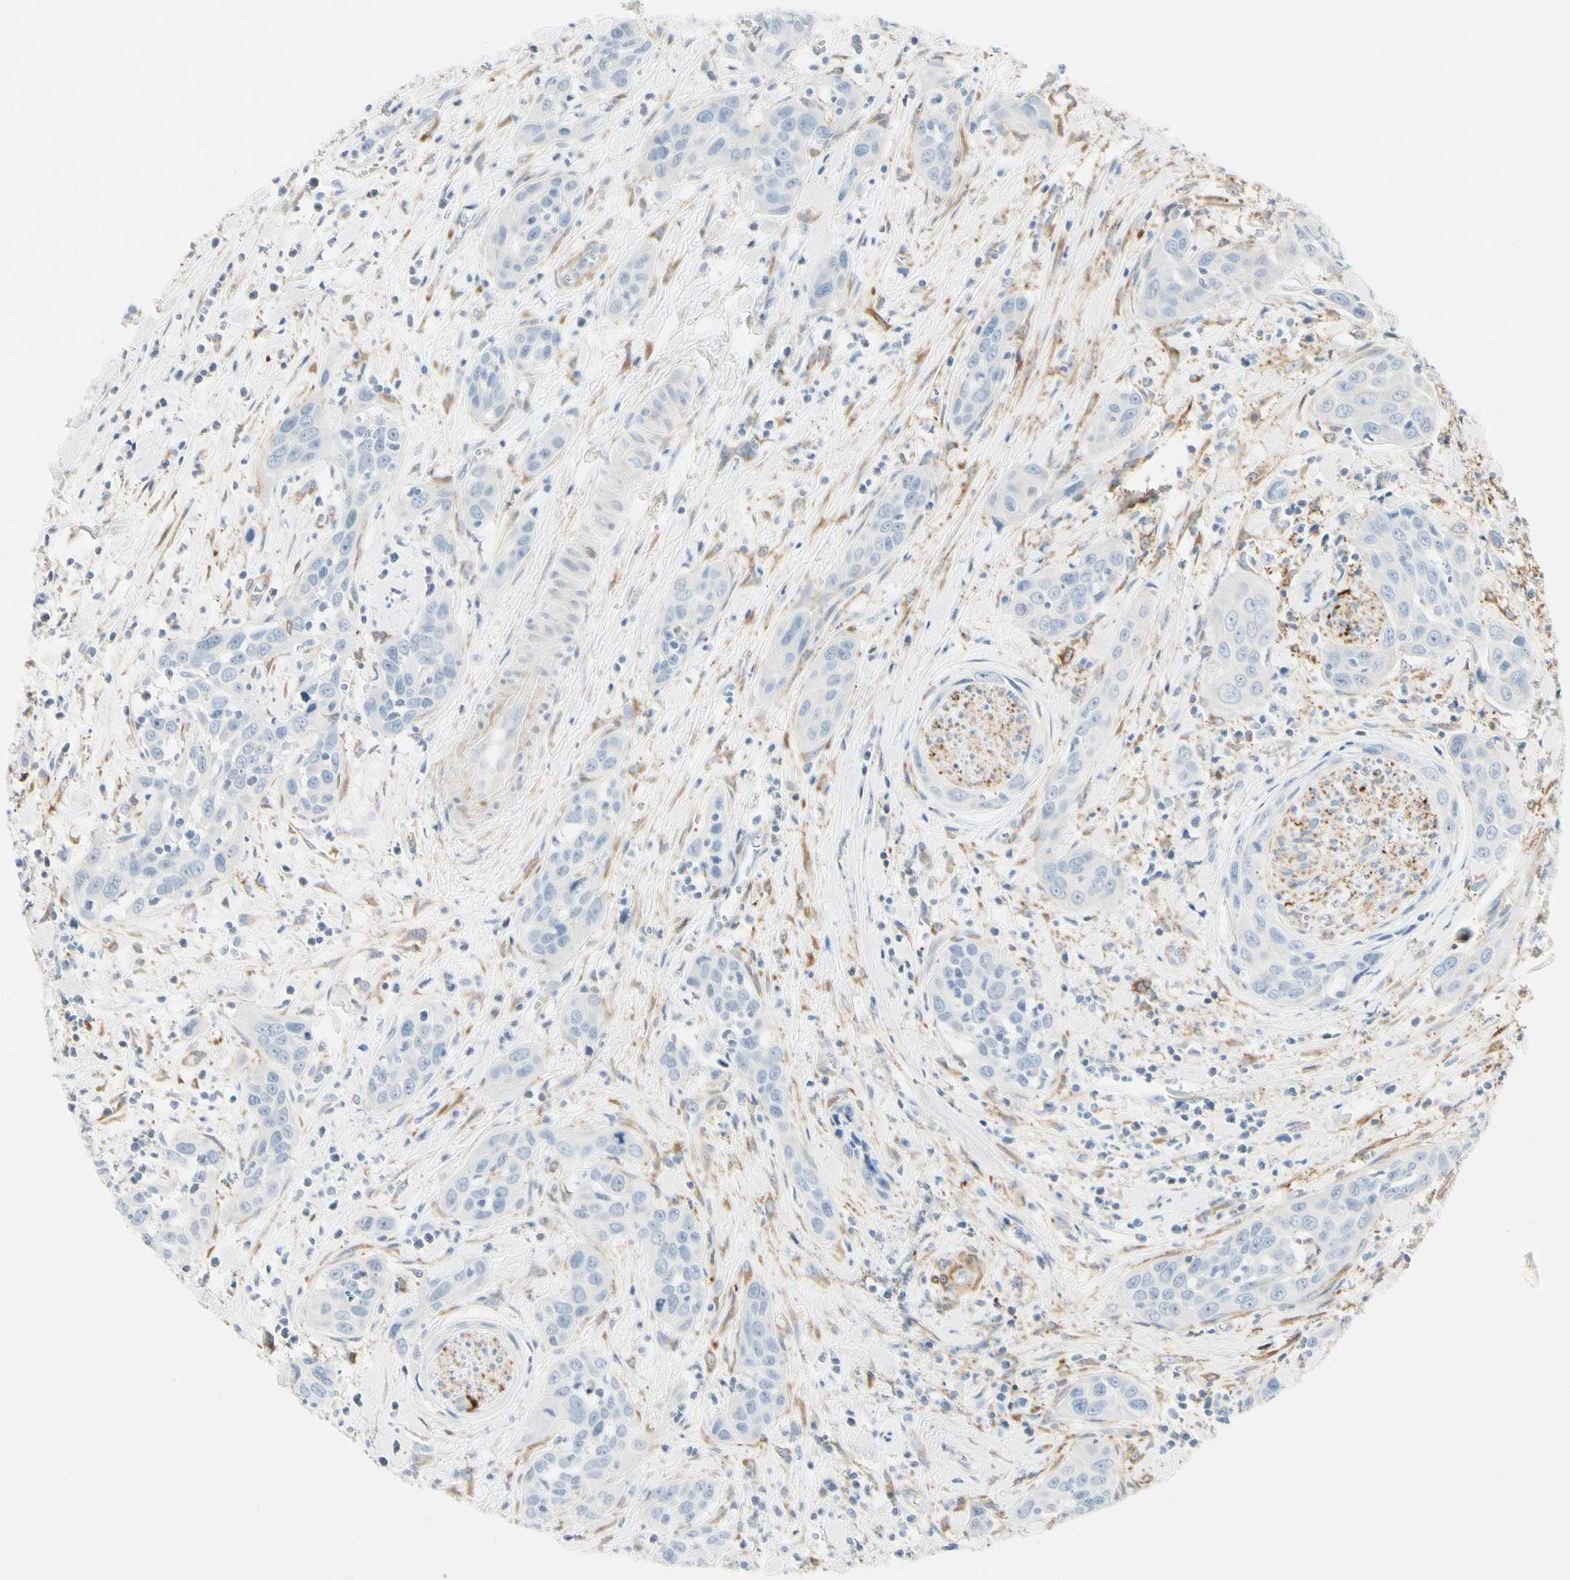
{"staining": {"intensity": "negative", "quantity": "none", "location": "none"}, "tissue": "head and neck cancer", "cell_type": "Tumor cells", "image_type": "cancer", "snomed": [{"axis": "morphology", "description": "Squamous cell carcinoma, NOS"}, {"axis": "topography", "description": "Oral tissue"}, {"axis": "topography", "description": "Head-Neck"}], "caption": "DAB immunohistochemical staining of human head and neck squamous cell carcinoma demonstrates no significant positivity in tumor cells.", "gene": "AMPH", "patient": {"sex": "female", "age": 50}}